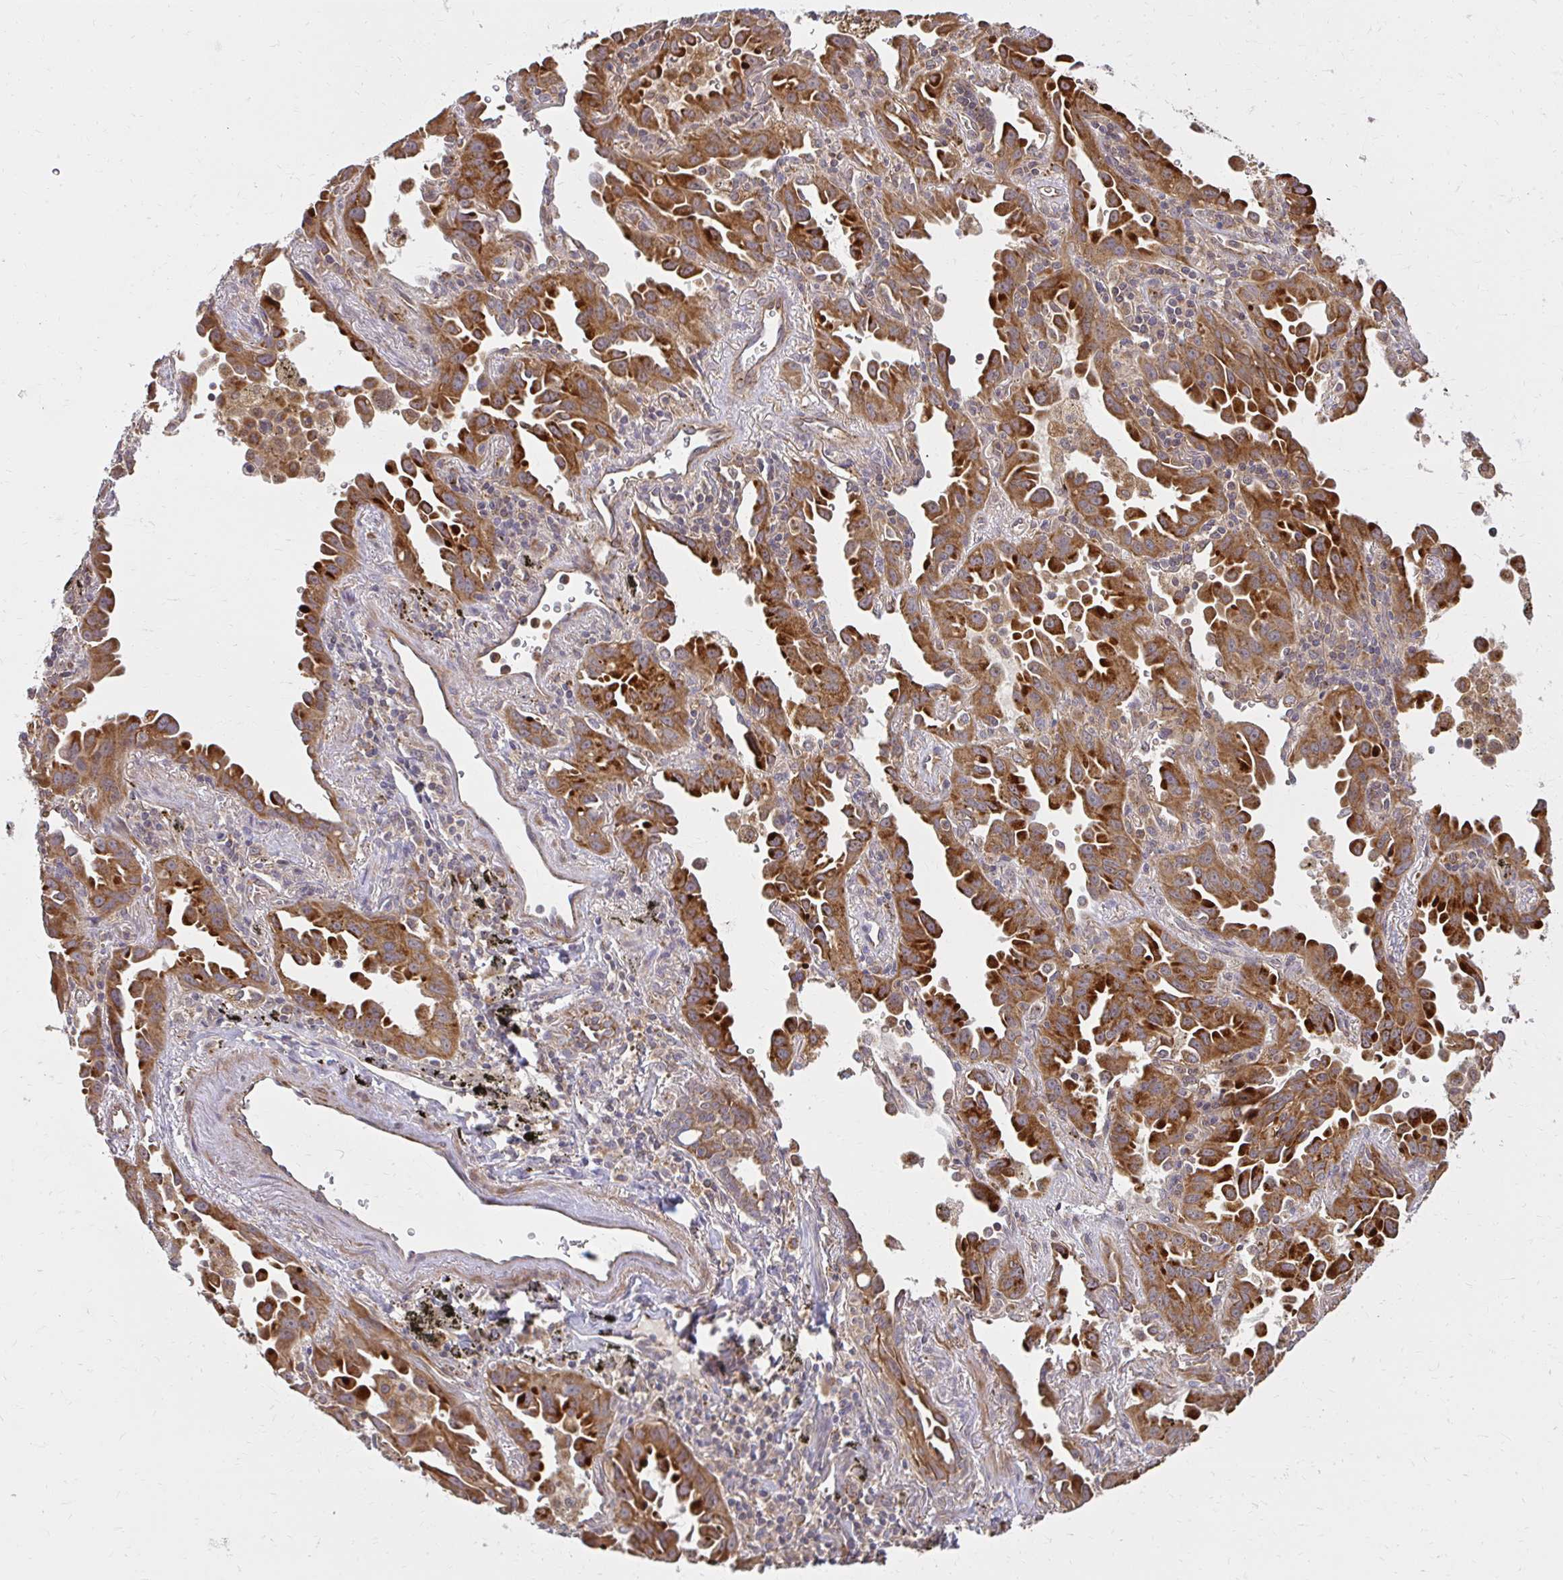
{"staining": {"intensity": "strong", "quantity": ">75%", "location": "cytoplasmic/membranous"}, "tissue": "lung cancer", "cell_type": "Tumor cells", "image_type": "cancer", "snomed": [{"axis": "morphology", "description": "Adenocarcinoma, NOS"}, {"axis": "topography", "description": "Lung"}], "caption": "Protein expression analysis of human lung cancer reveals strong cytoplasmic/membranous positivity in about >75% of tumor cells.", "gene": "GNS", "patient": {"sex": "male", "age": 68}}